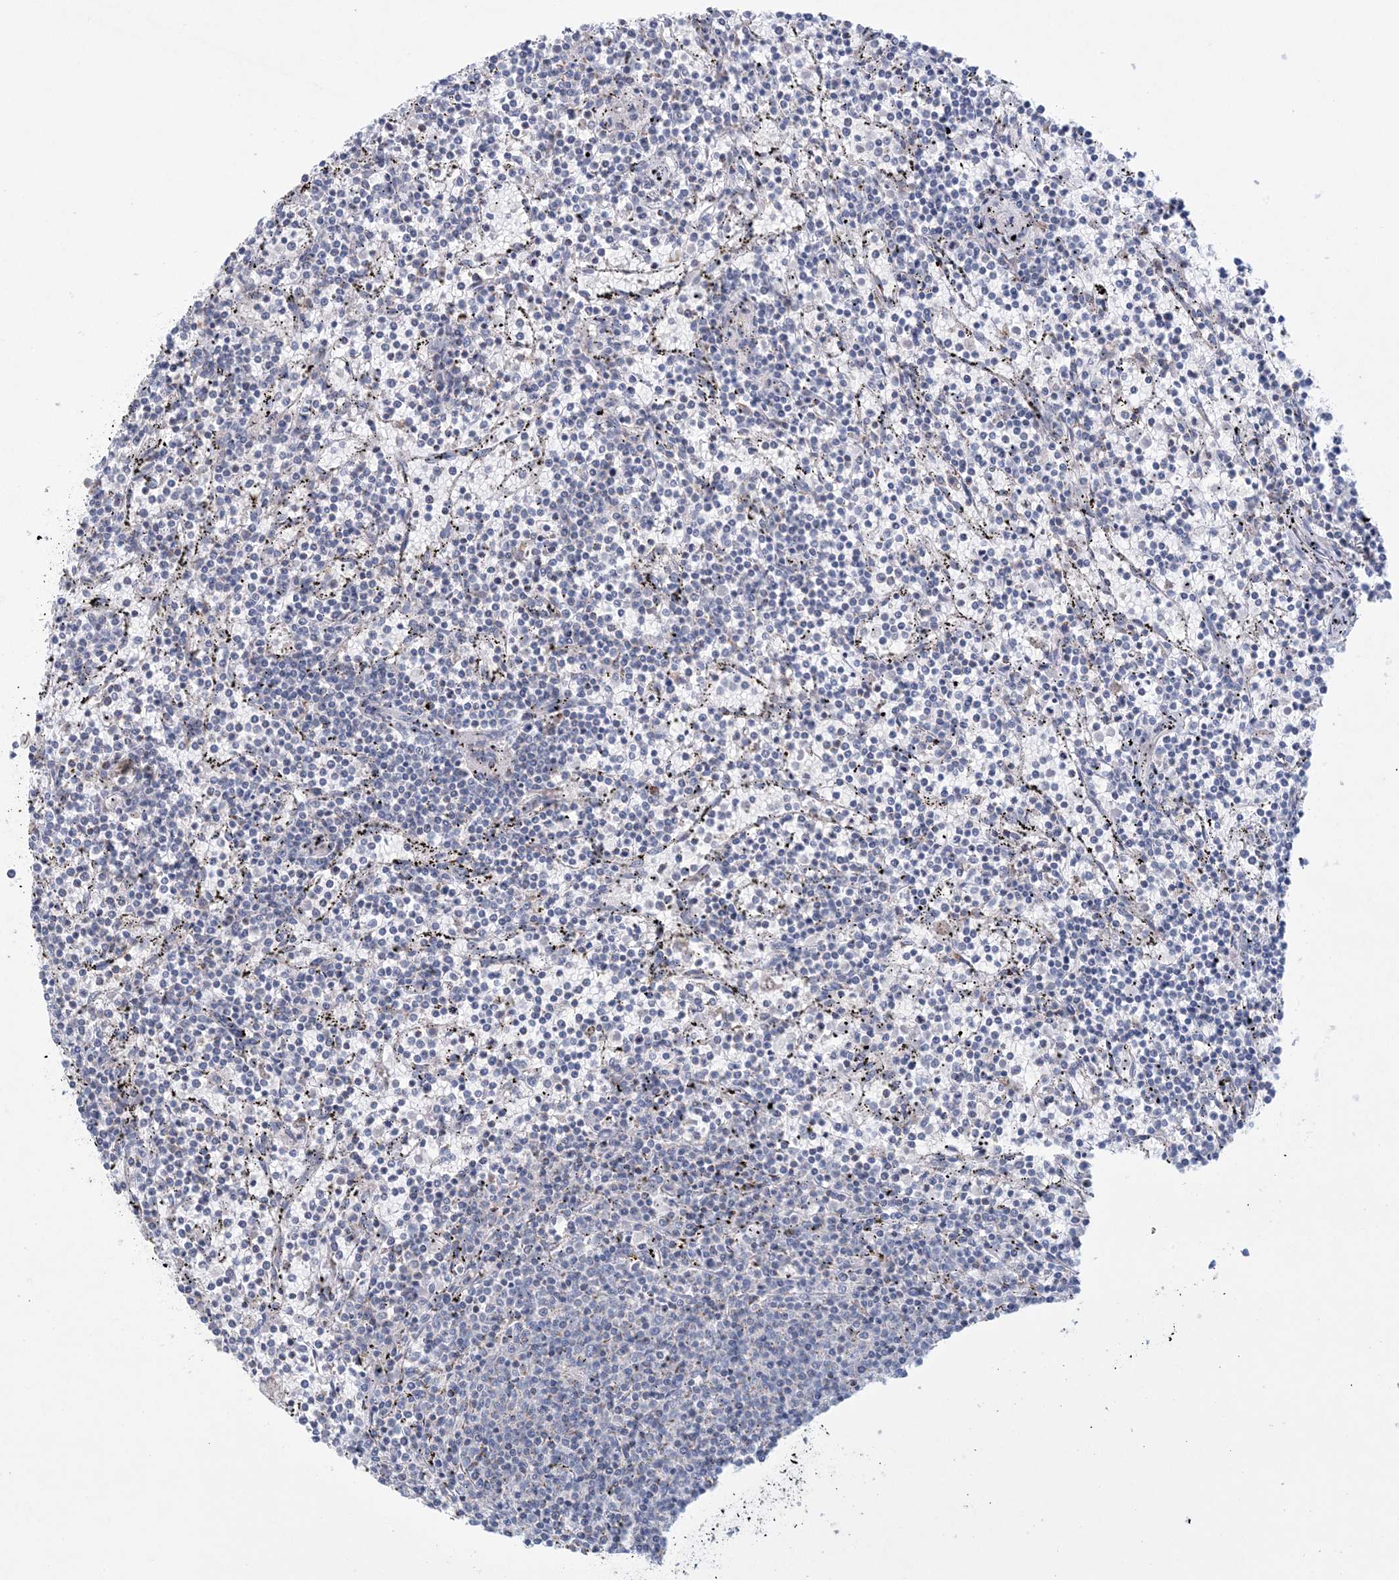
{"staining": {"intensity": "negative", "quantity": "none", "location": "none"}, "tissue": "lymphoma", "cell_type": "Tumor cells", "image_type": "cancer", "snomed": [{"axis": "morphology", "description": "Malignant lymphoma, non-Hodgkin's type, Low grade"}, {"axis": "topography", "description": "Spleen"}], "caption": "A high-resolution image shows immunohistochemistry (IHC) staining of malignant lymphoma, non-Hodgkin's type (low-grade), which exhibits no significant expression in tumor cells. (DAB (3,3'-diaminobenzidine) immunohistochemistry (IHC) with hematoxylin counter stain).", "gene": "KCTD6", "patient": {"sex": "female", "age": 50}}